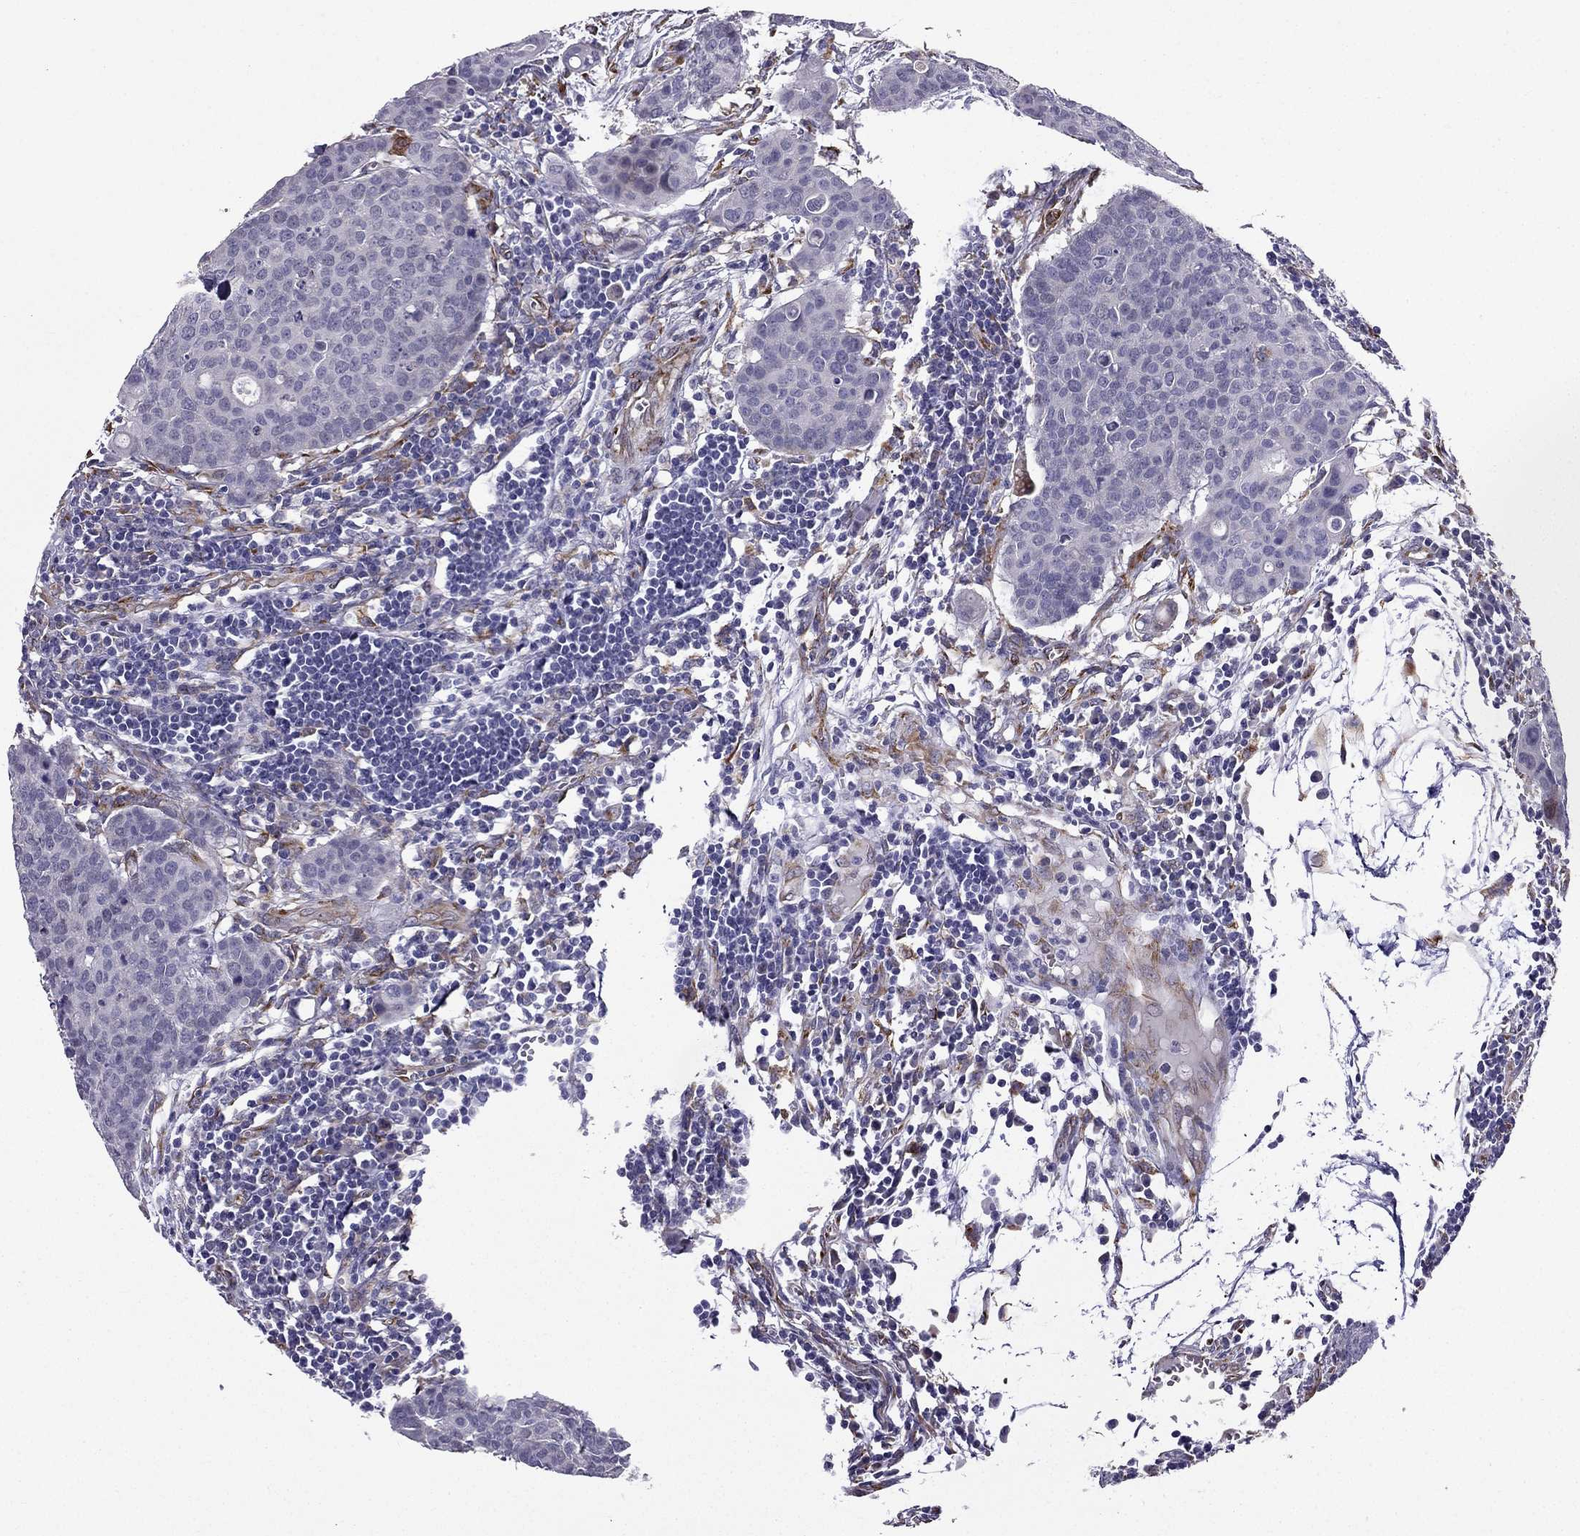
{"staining": {"intensity": "negative", "quantity": "none", "location": "none"}, "tissue": "carcinoid", "cell_type": "Tumor cells", "image_type": "cancer", "snomed": [{"axis": "morphology", "description": "Carcinoid, malignant, NOS"}, {"axis": "topography", "description": "Colon"}], "caption": "Tumor cells are negative for brown protein staining in malignant carcinoid. Nuclei are stained in blue.", "gene": "IKBIP", "patient": {"sex": "male", "age": 81}}